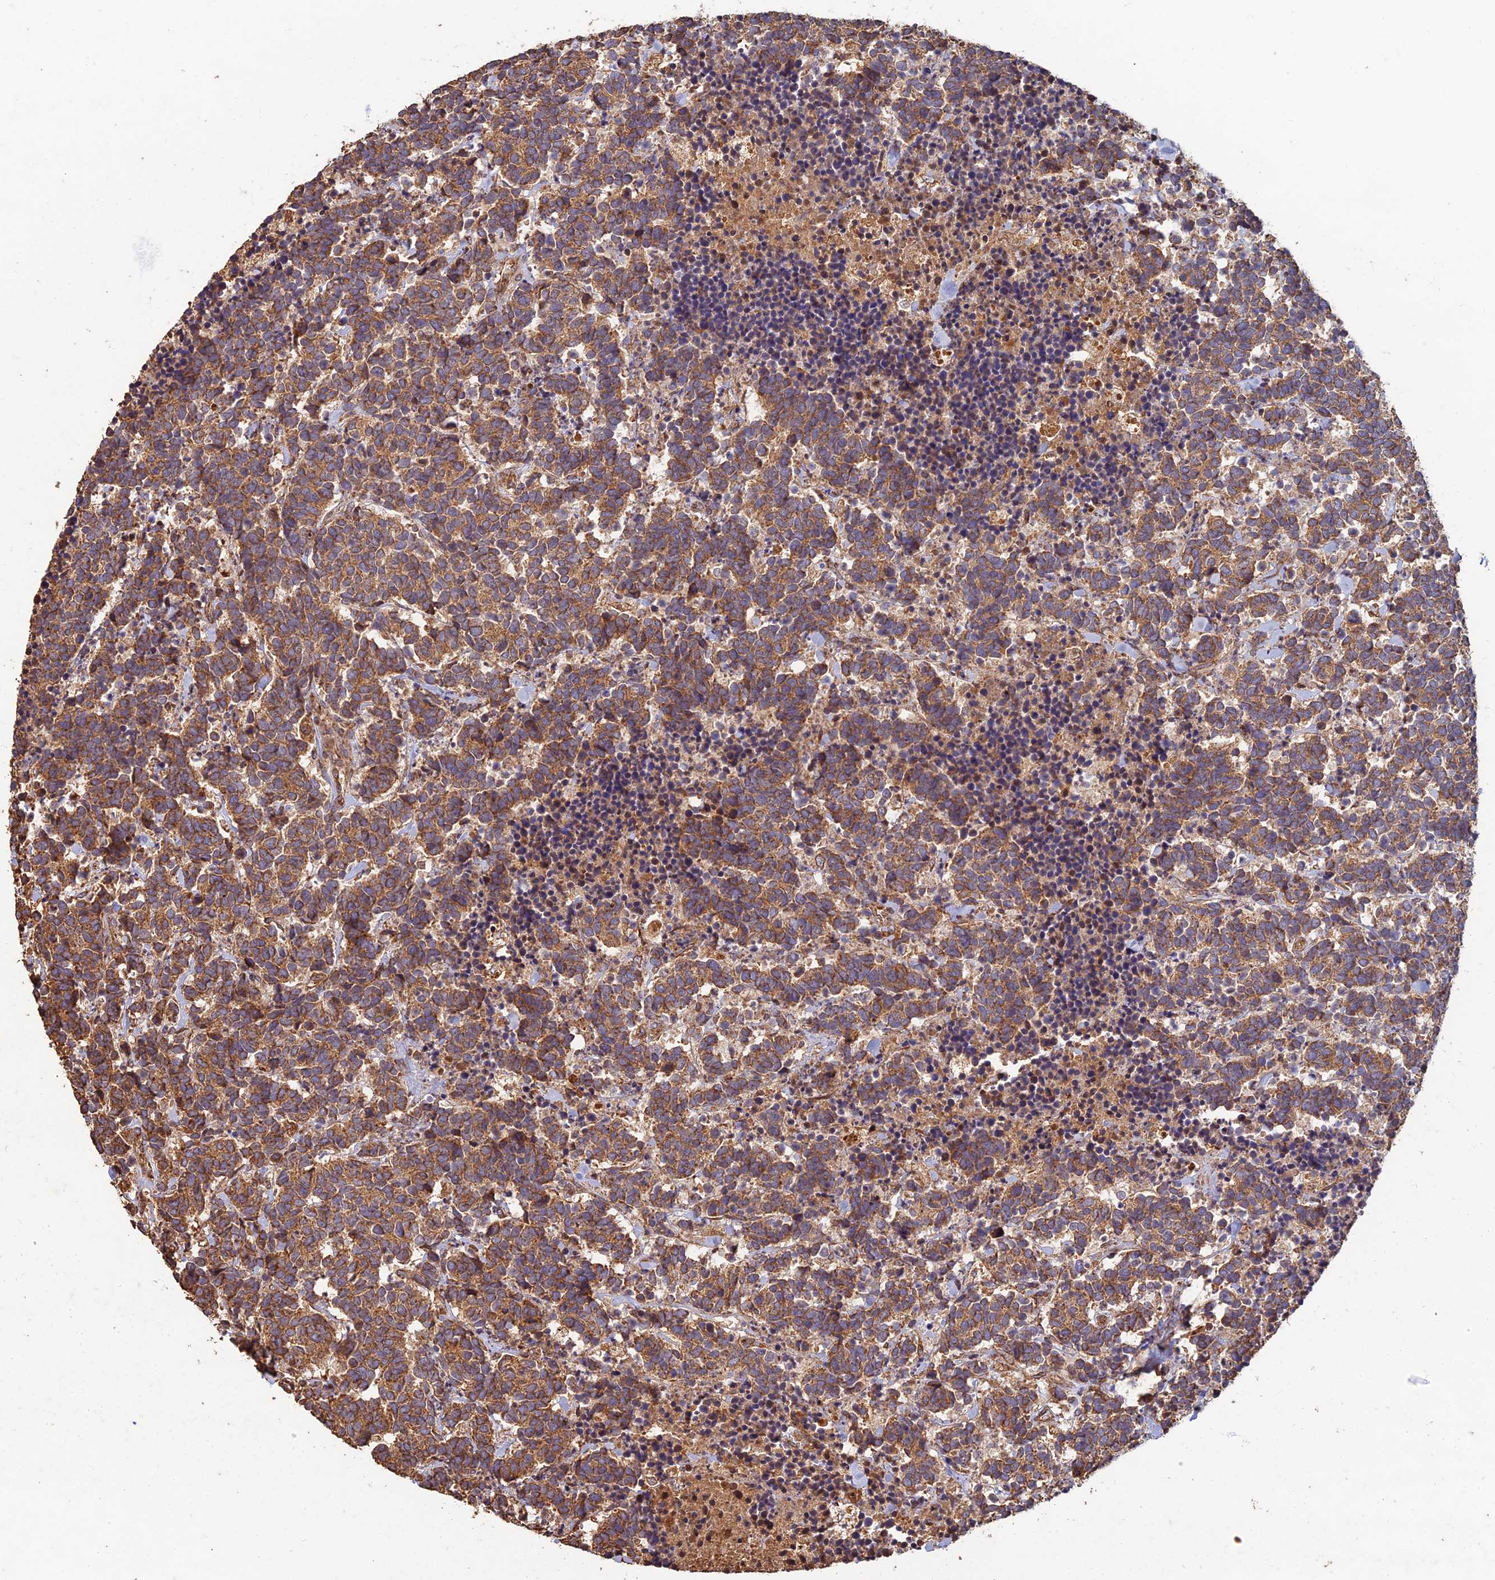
{"staining": {"intensity": "moderate", "quantity": ">75%", "location": "cytoplasmic/membranous"}, "tissue": "carcinoid", "cell_type": "Tumor cells", "image_type": "cancer", "snomed": [{"axis": "morphology", "description": "Carcinoma, NOS"}, {"axis": "morphology", "description": "Carcinoid, malignant, NOS"}, {"axis": "topography", "description": "Prostate"}], "caption": "A brown stain shows moderate cytoplasmic/membranous expression of a protein in human carcinoid tumor cells. (Stains: DAB (3,3'-diaminobenzidine) in brown, nuclei in blue, Microscopy: brightfield microscopy at high magnification).", "gene": "CORO1C", "patient": {"sex": "male", "age": 57}}